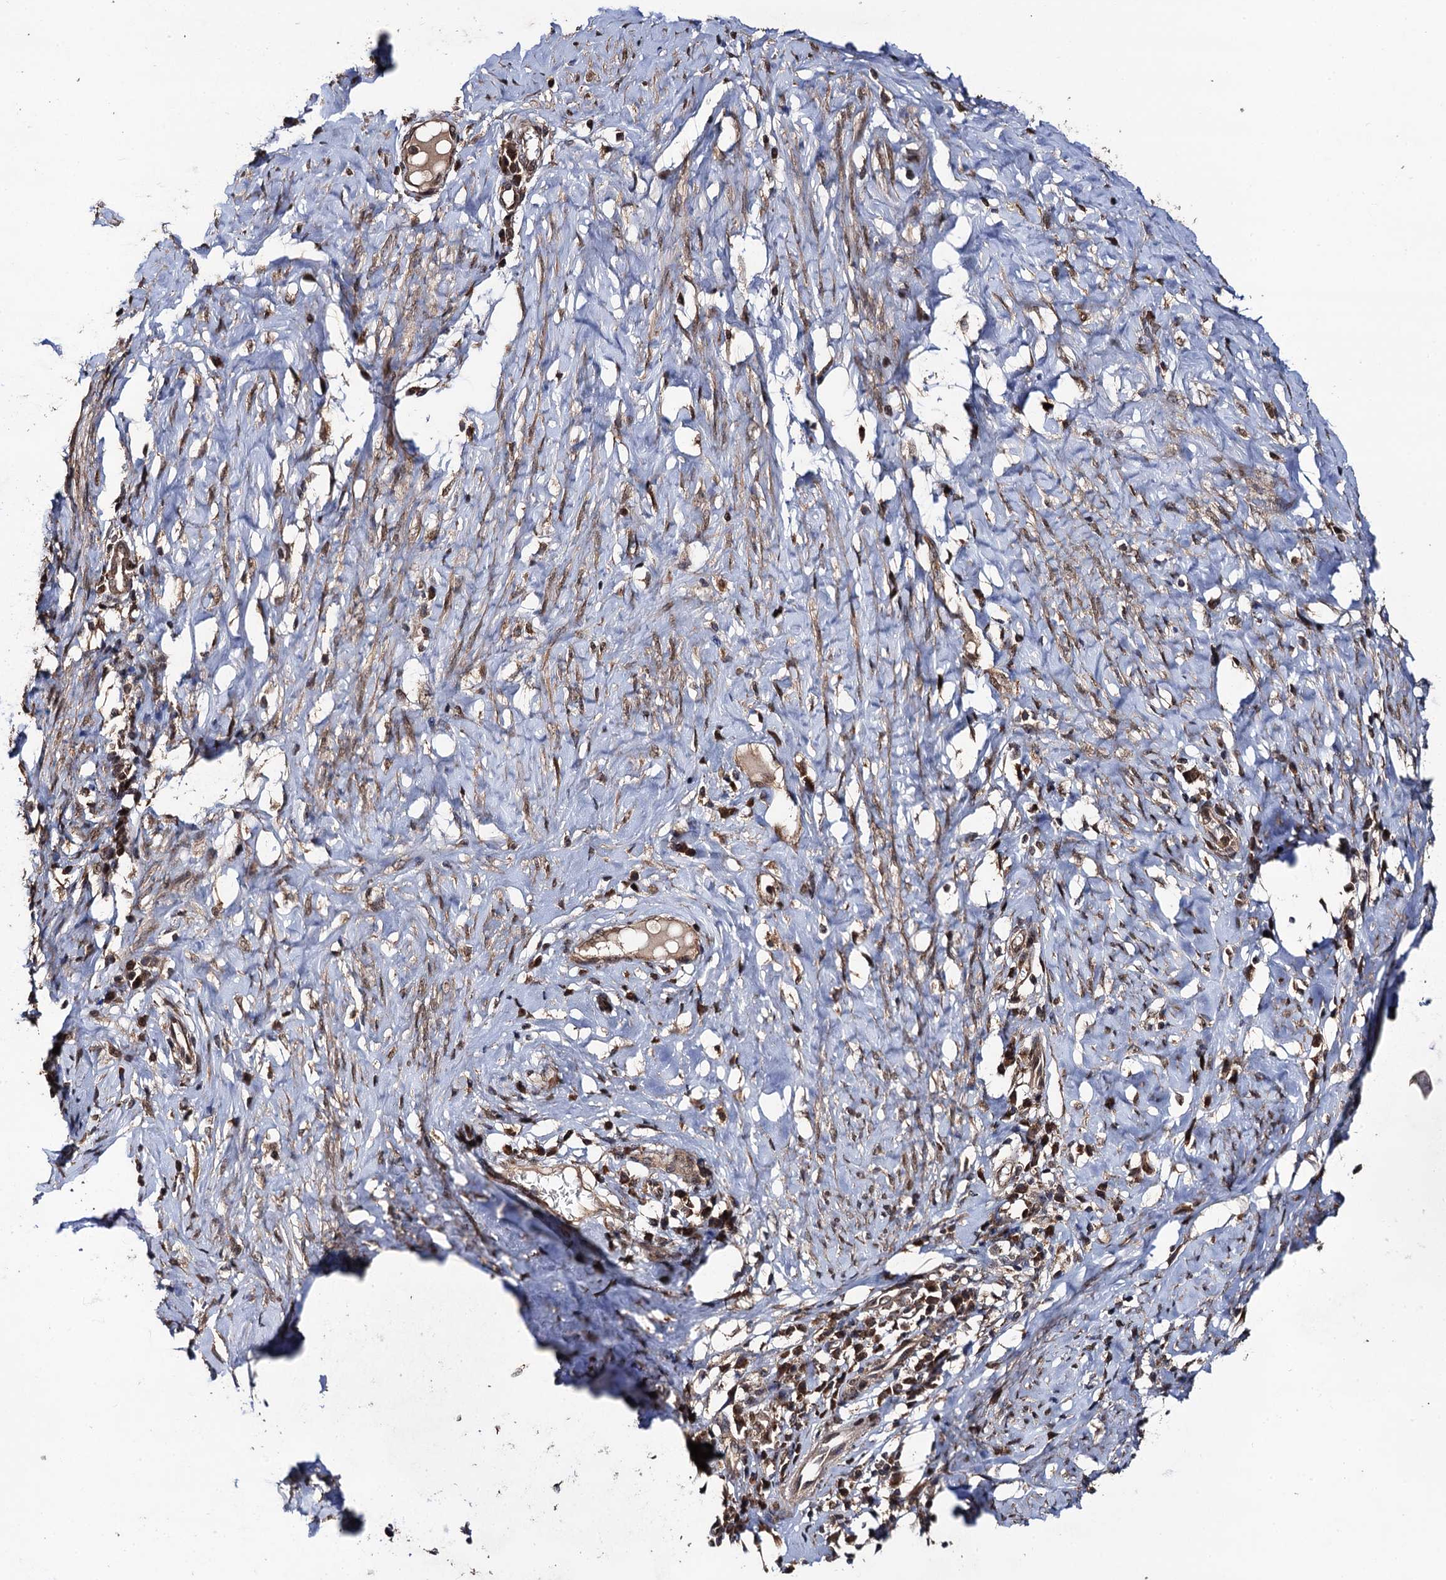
{"staining": {"intensity": "moderate", "quantity": ">75%", "location": "cytoplasmic/membranous"}, "tissue": "cervical cancer", "cell_type": "Tumor cells", "image_type": "cancer", "snomed": [{"axis": "morphology", "description": "Squamous cell carcinoma, NOS"}, {"axis": "topography", "description": "Cervix"}], "caption": "Protein staining of squamous cell carcinoma (cervical) tissue displays moderate cytoplasmic/membranous staining in about >75% of tumor cells.", "gene": "MIER2", "patient": {"sex": "female", "age": 46}}